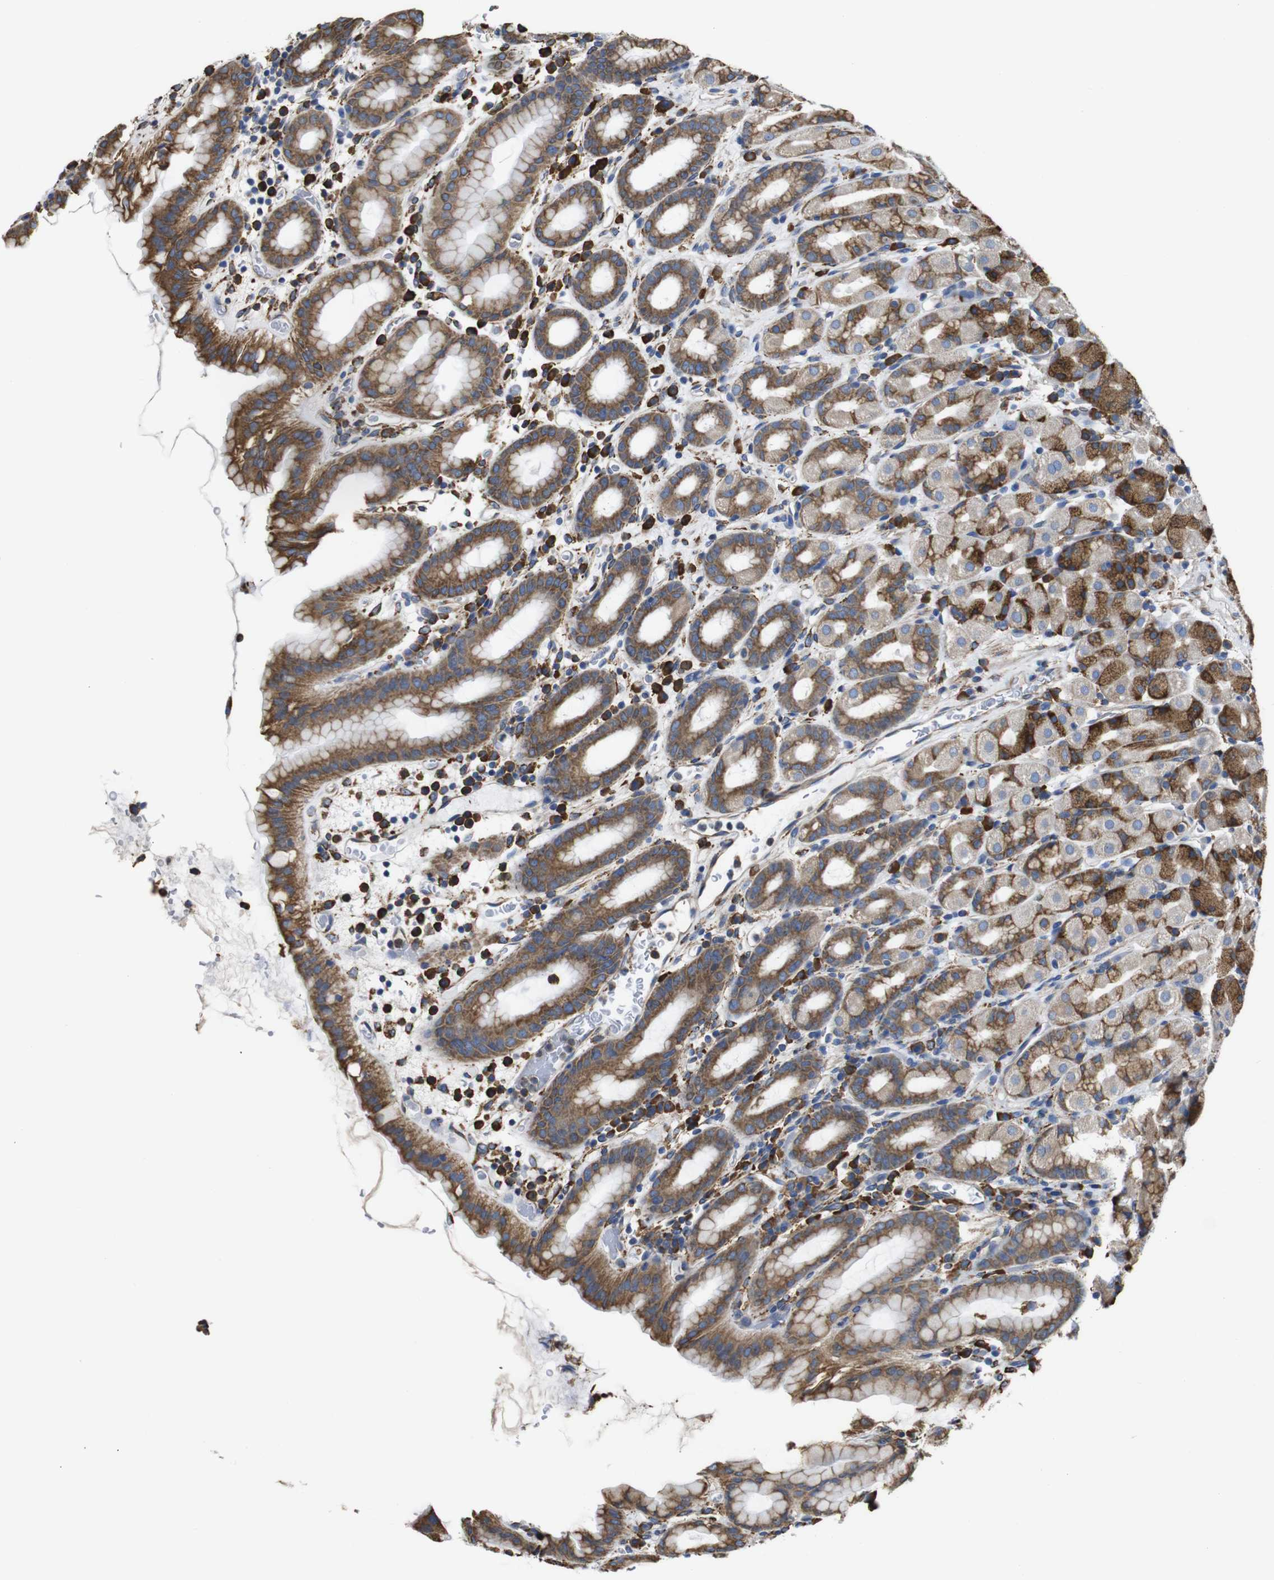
{"staining": {"intensity": "moderate", "quantity": ">75%", "location": "cytoplasmic/membranous"}, "tissue": "stomach", "cell_type": "Glandular cells", "image_type": "normal", "snomed": [{"axis": "morphology", "description": "Normal tissue, NOS"}, {"axis": "topography", "description": "Stomach, upper"}], "caption": "A photomicrograph of stomach stained for a protein exhibits moderate cytoplasmic/membranous brown staining in glandular cells.", "gene": "PPIB", "patient": {"sex": "male", "age": 68}}